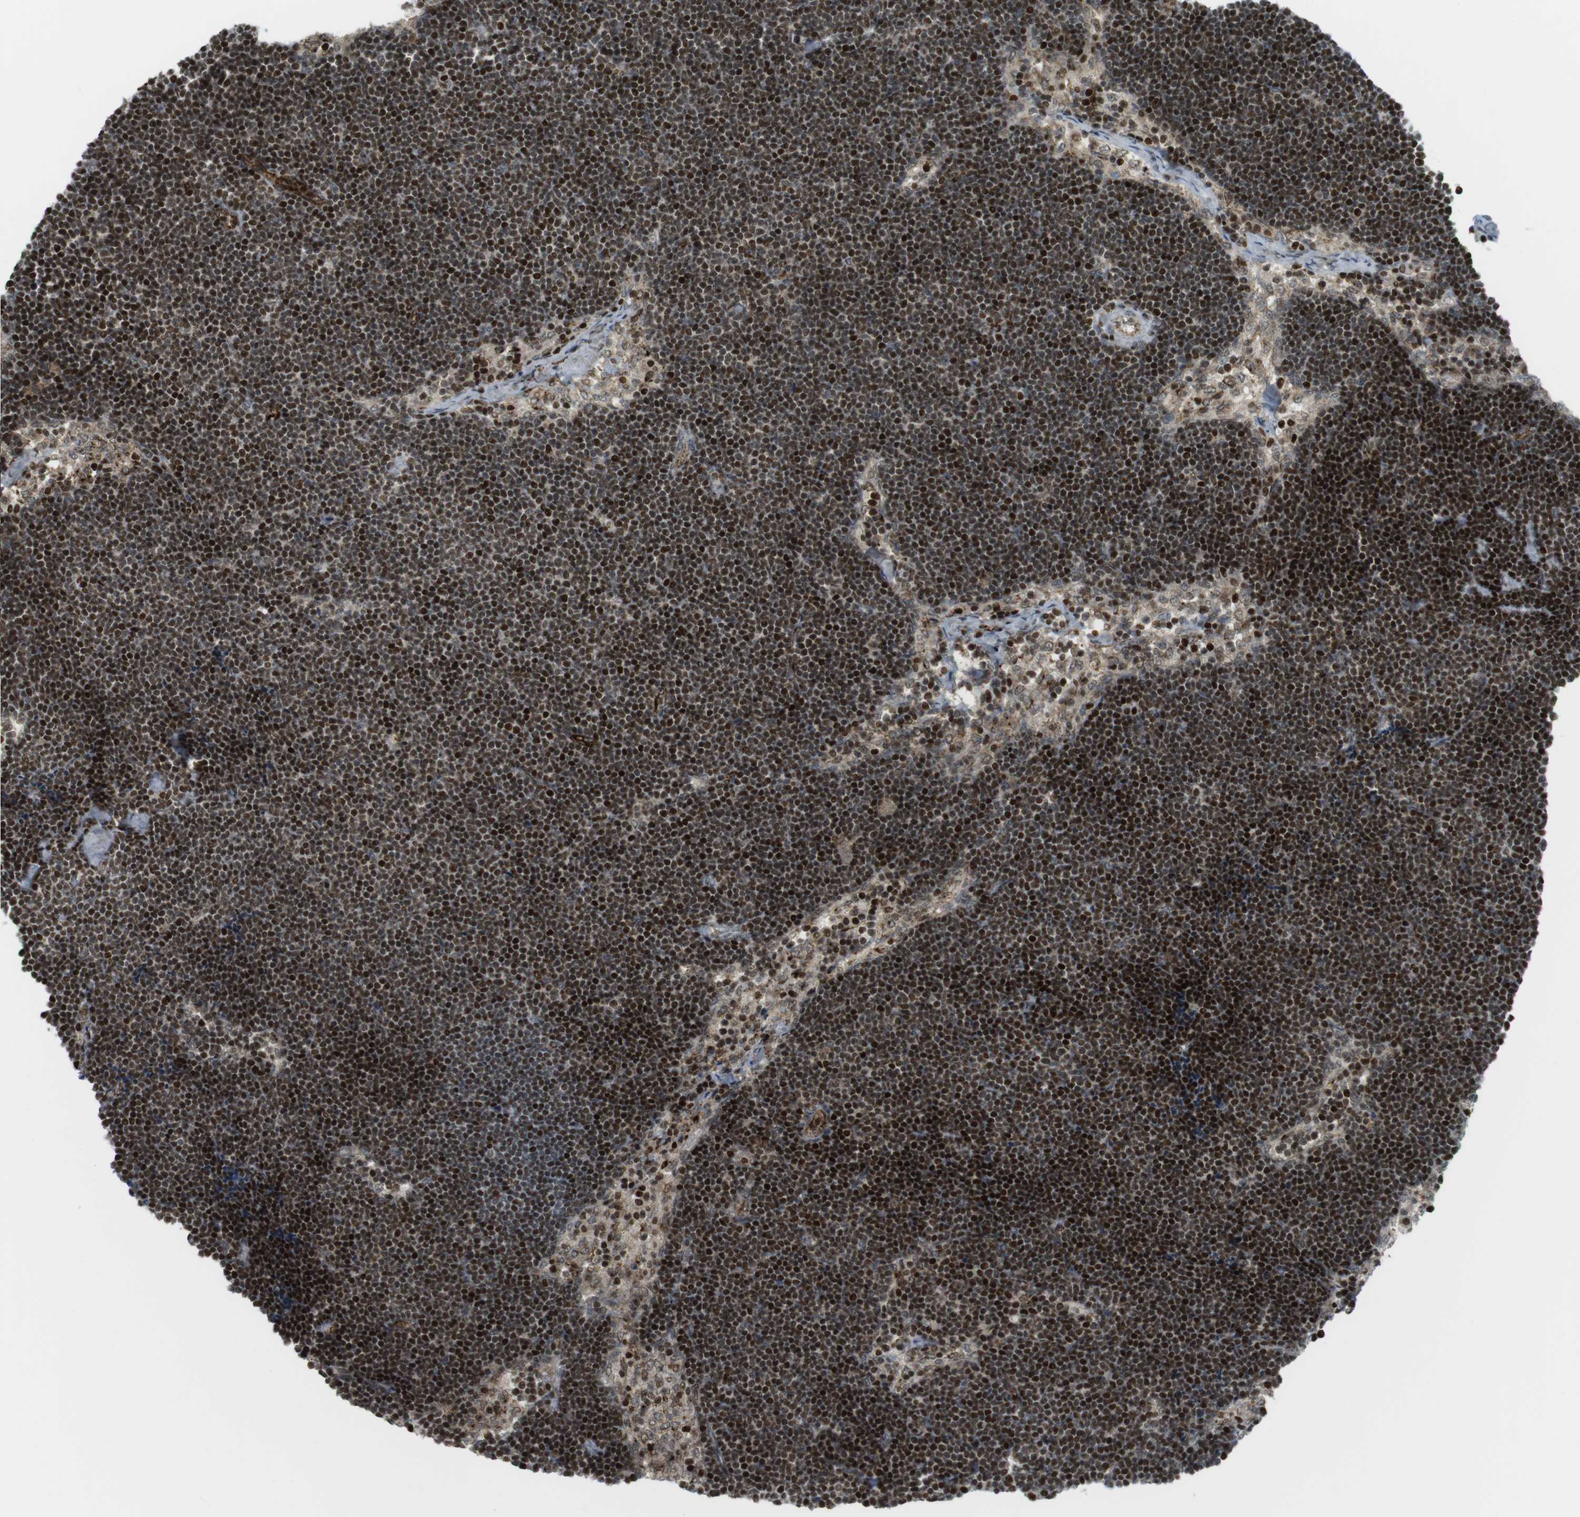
{"staining": {"intensity": "weak", "quantity": "25%-75%", "location": "cytoplasmic/membranous,nuclear"}, "tissue": "lymph node", "cell_type": "Germinal center cells", "image_type": "normal", "snomed": [{"axis": "morphology", "description": "Normal tissue, NOS"}, {"axis": "topography", "description": "Lymph node"}], "caption": "This histopathology image reveals IHC staining of benign human lymph node, with low weak cytoplasmic/membranous,nuclear expression in approximately 25%-75% of germinal center cells.", "gene": "PPP1R13B", "patient": {"sex": "male", "age": 63}}